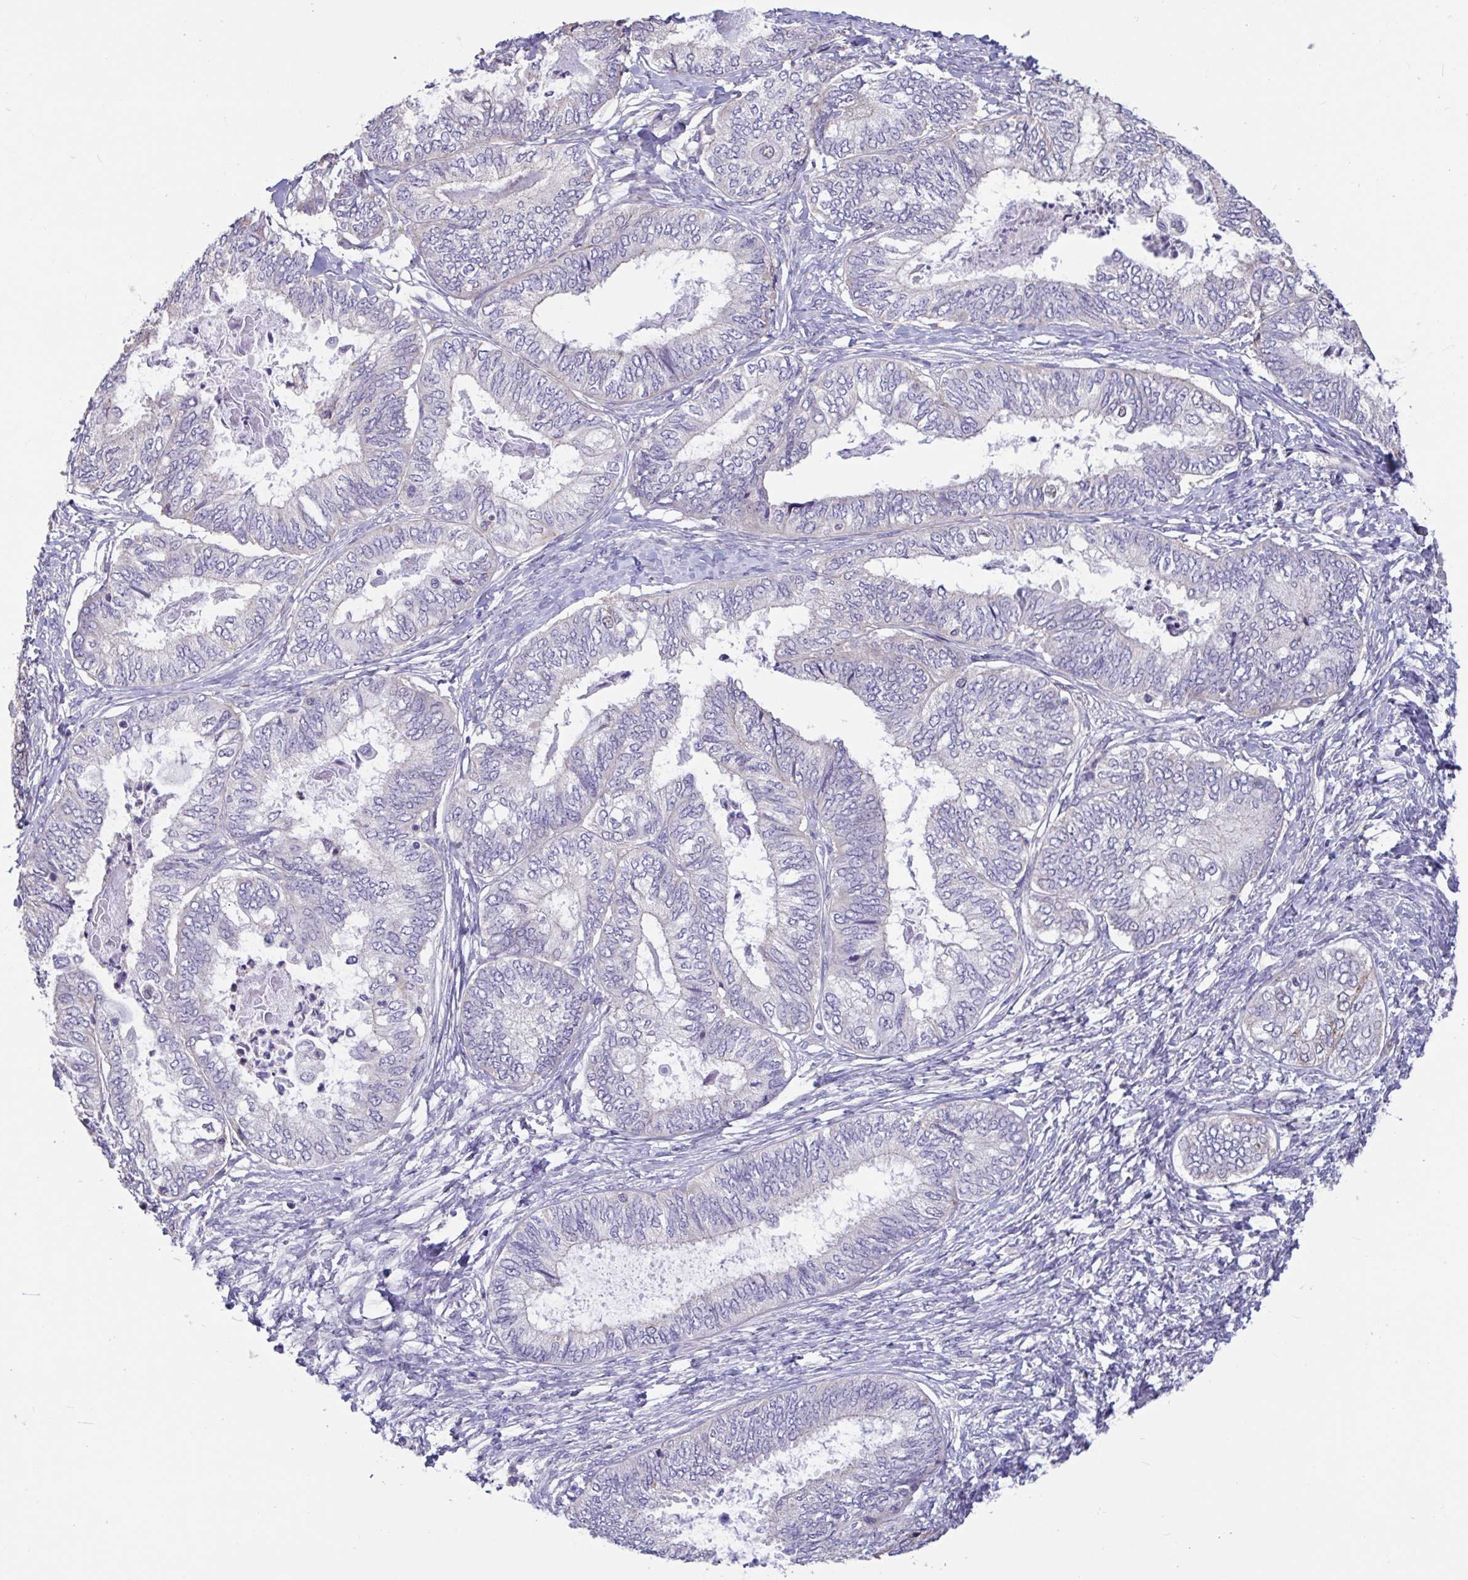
{"staining": {"intensity": "moderate", "quantity": "<25%", "location": "cytoplasmic/membranous"}, "tissue": "ovarian cancer", "cell_type": "Tumor cells", "image_type": "cancer", "snomed": [{"axis": "morphology", "description": "Carcinoma, endometroid"}, {"axis": "topography", "description": "Ovary"}], "caption": "IHC micrograph of neoplastic tissue: endometroid carcinoma (ovarian) stained using immunohistochemistry (IHC) displays low levels of moderate protein expression localized specifically in the cytoplasmic/membranous of tumor cells, appearing as a cytoplasmic/membranous brown color.", "gene": "DDX39A", "patient": {"sex": "female", "age": 70}}